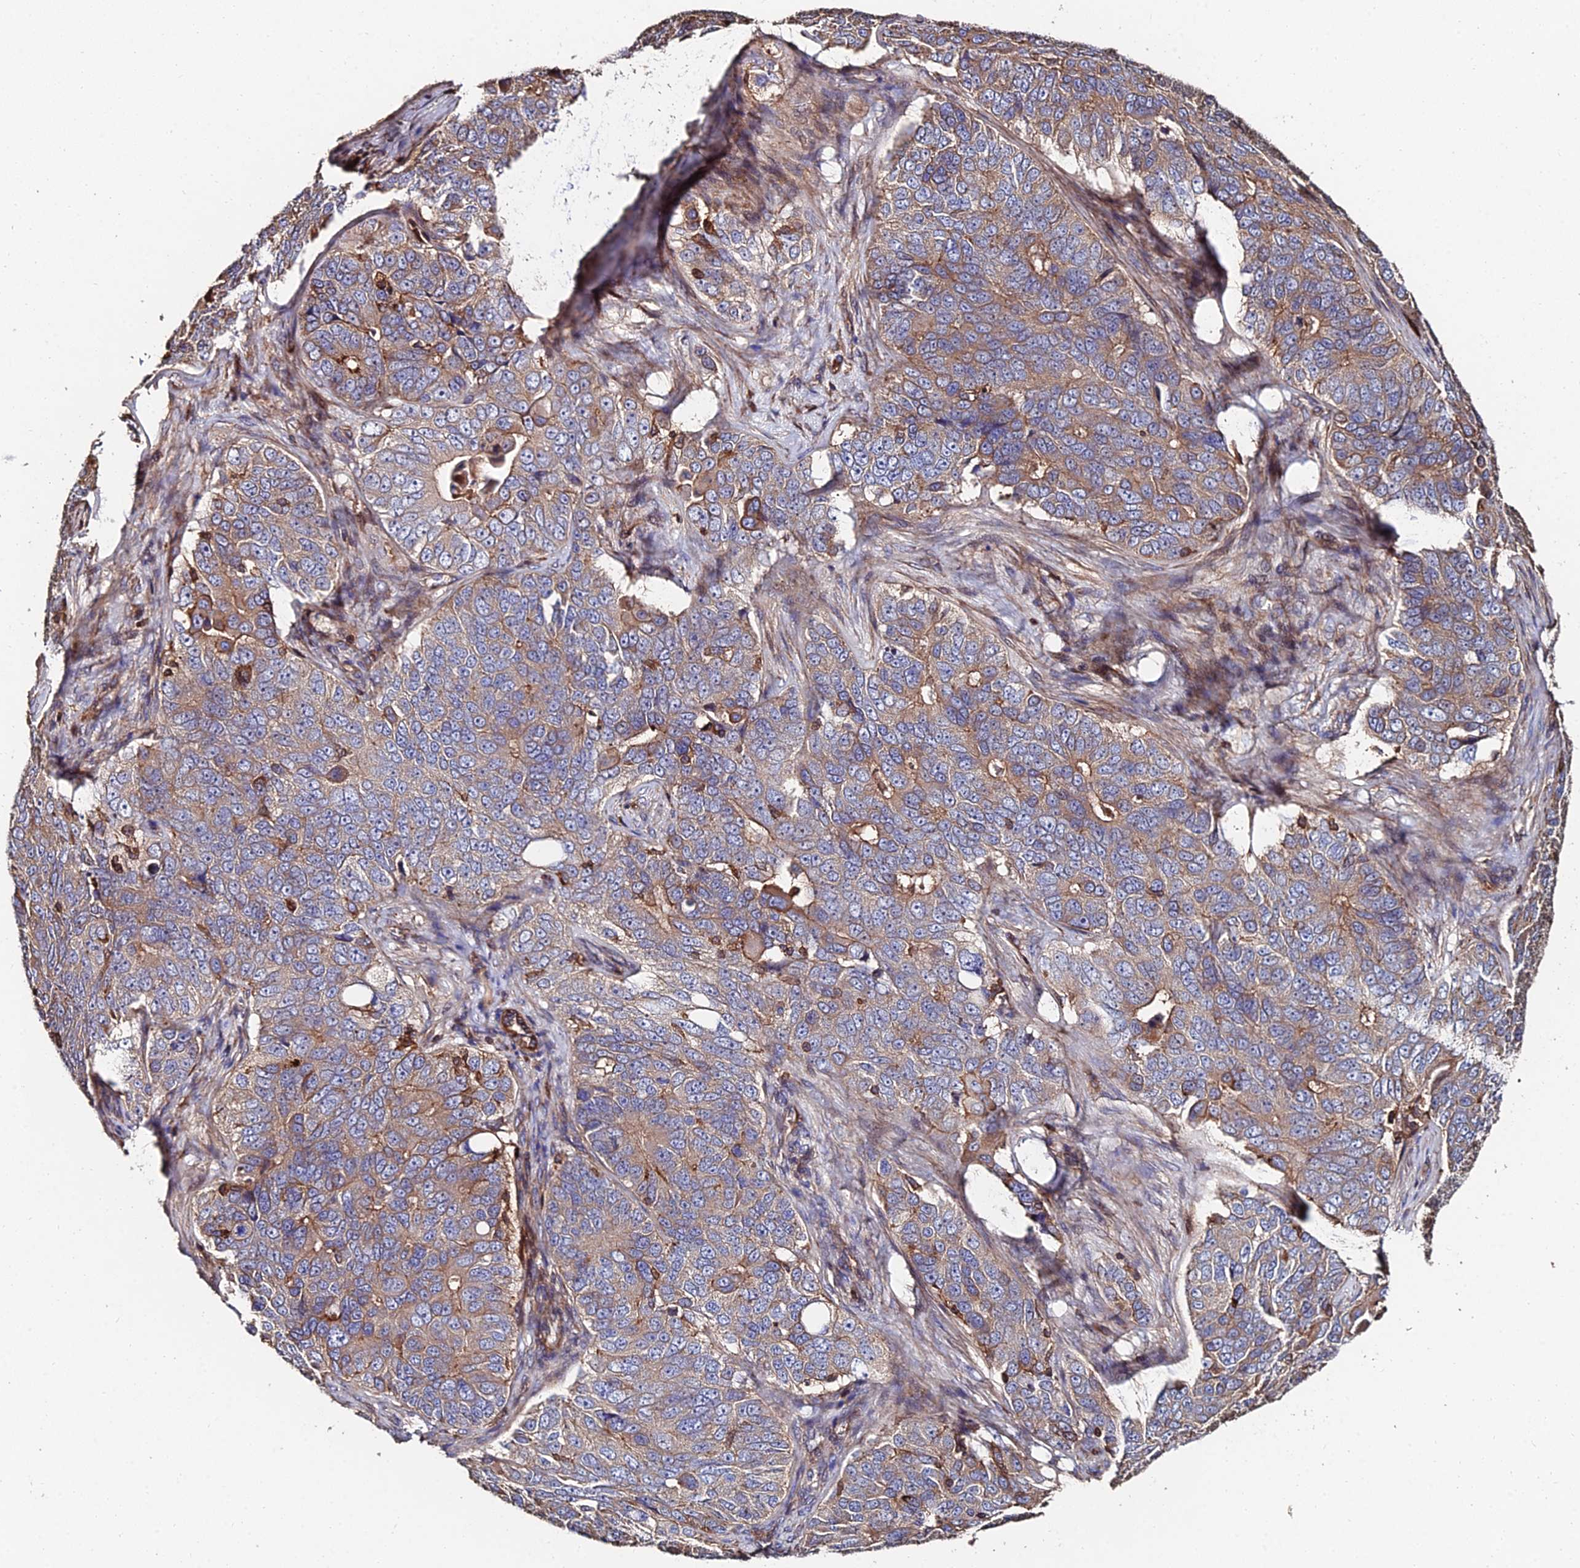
{"staining": {"intensity": "weak", "quantity": ">75%", "location": "cytoplasmic/membranous"}, "tissue": "ovarian cancer", "cell_type": "Tumor cells", "image_type": "cancer", "snomed": [{"axis": "morphology", "description": "Carcinoma, endometroid"}, {"axis": "topography", "description": "Ovary"}], "caption": "Immunohistochemistry micrograph of neoplastic tissue: human ovarian cancer stained using IHC demonstrates low levels of weak protein expression localized specifically in the cytoplasmic/membranous of tumor cells, appearing as a cytoplasmic/membranous brown color.", "gene": "EXT1", "patient": {"sex": "female", "age": 51}}